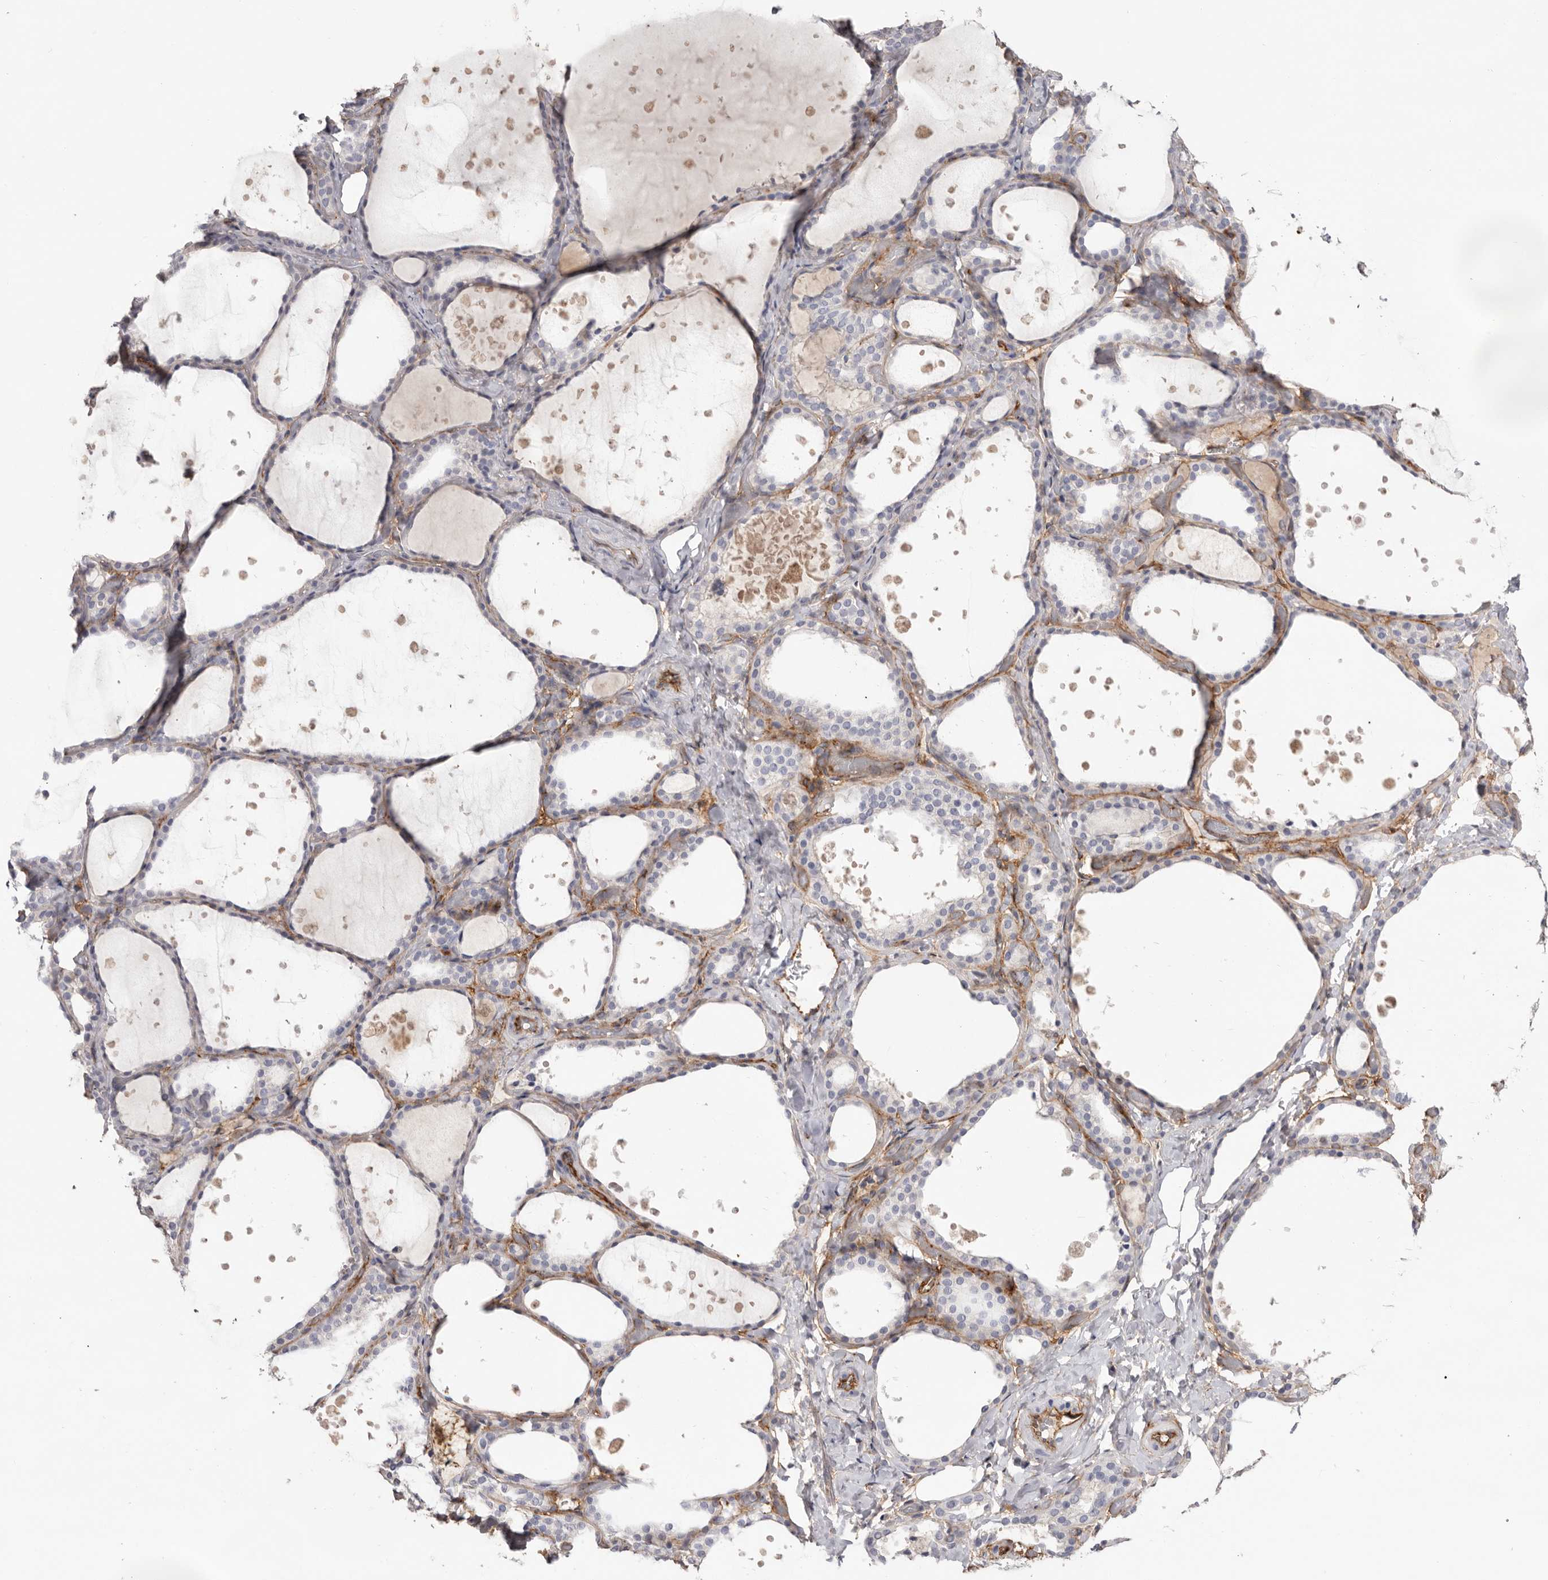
{"staining": {"intensity": "negative", "quantity": "none", "location": "none"}, "tissue": "thyroid gland", "cell_type": "Glandular cells", "image_type": "normal", "snomed": [{"axis": "morphology", "description": "Normal tissue, NOS"}, {"axis": "topography", "description": "Thyroid gland"}], "caption": "This is an immunohistochemistry photomicrograph of unremarkable human thyroid gland. There is no staining in glandular cells.", "gene": "LRRC66", "patient": {"sex": "female", "age": 44}}